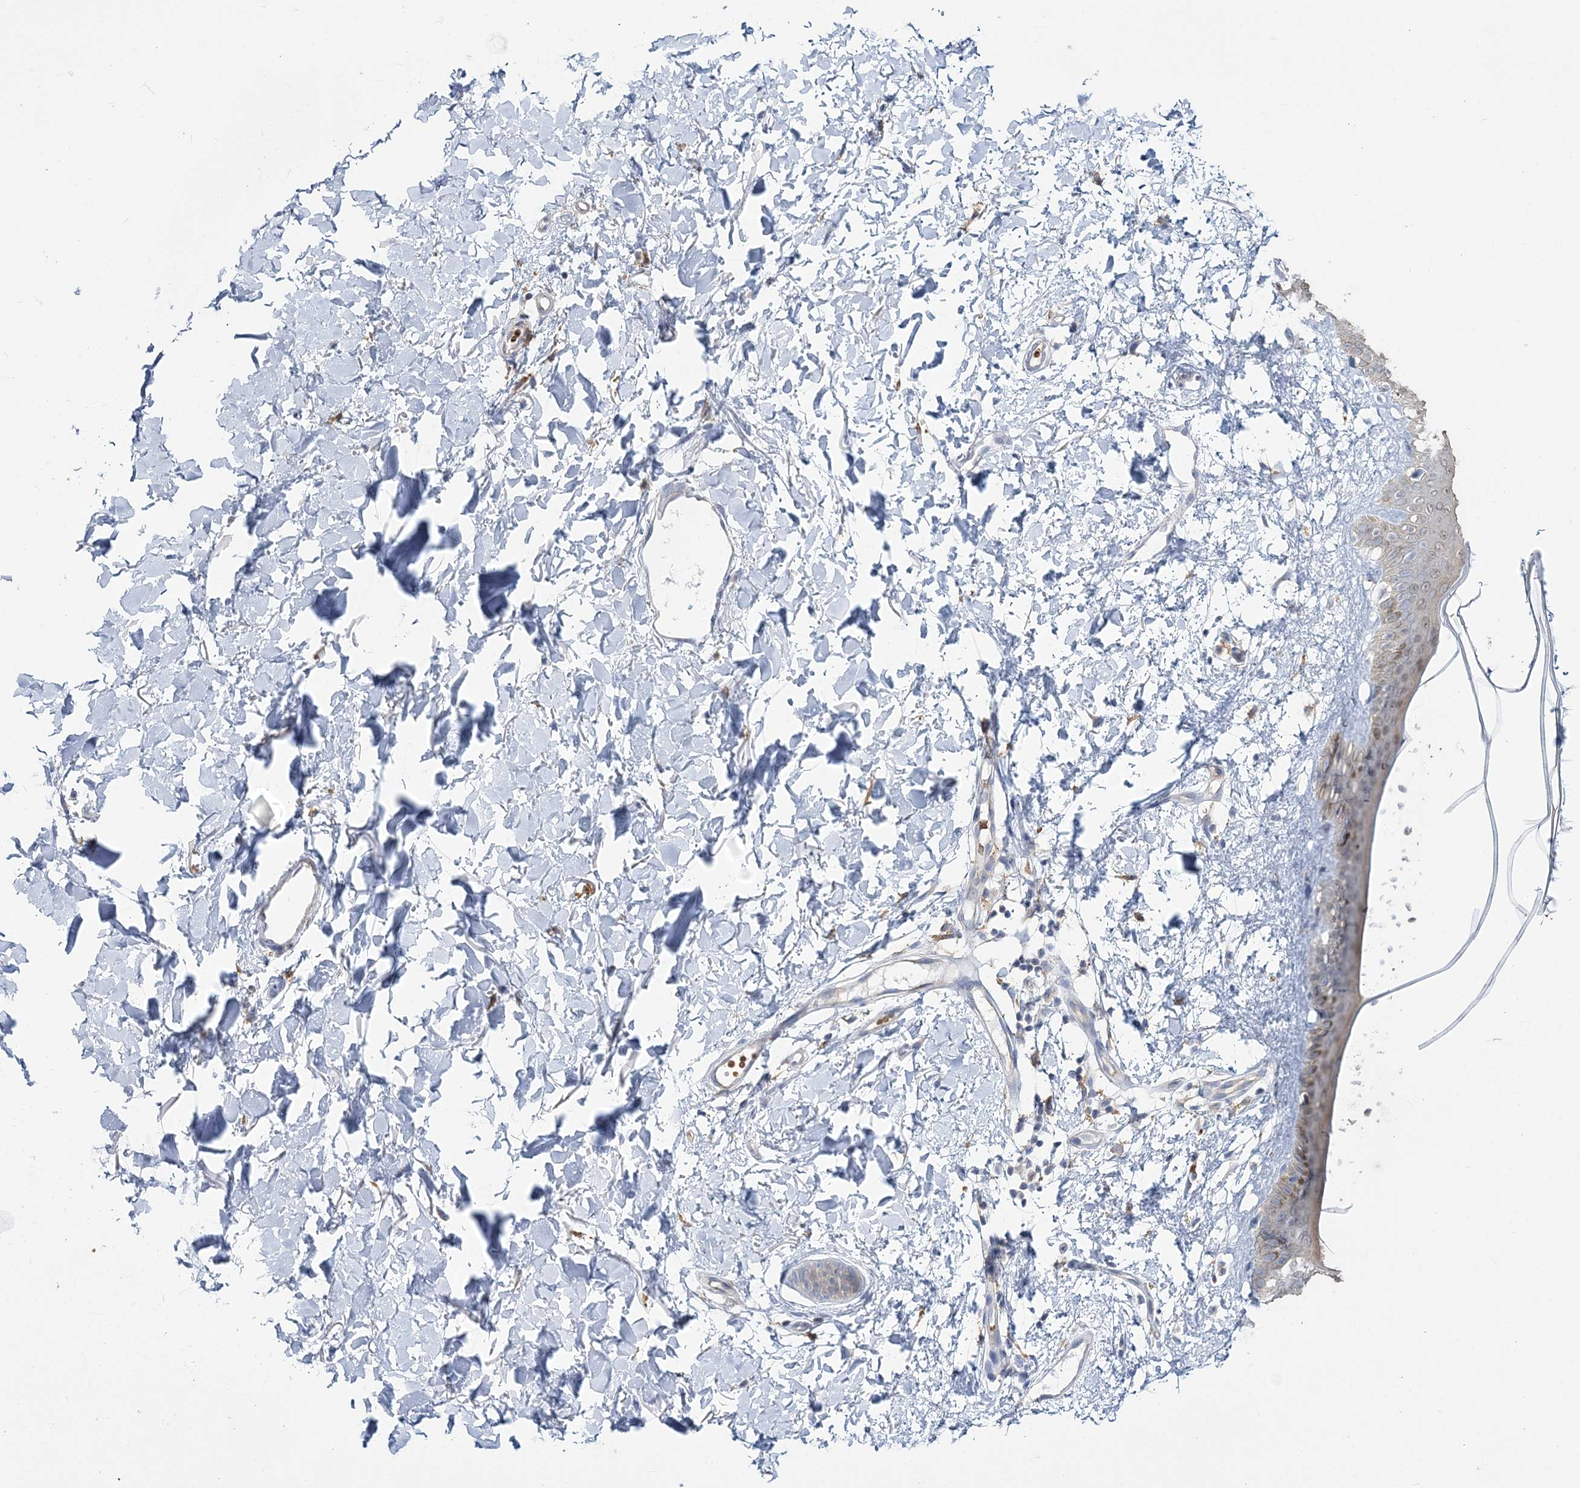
{"staining": {"intensity": "weak", "quantity": "25%-75%", "location": "cytoplasmic/membranous"}, "tissue": "skin", "cell_type": "Fibroblasts", "image_type": "normal", "snomed": [{"axis": "morphology", "description": "Normal tissue, NOS"}, {"axis": "topography", "description": "Skin"}], "caption": "Brown immunohistochemical staining in unremarkable skin shows weak cytoplasmic/membranous staining in approximately 25%-75% of fibroblasts.", "gene": "ATP11B", "patient": {"sex": "female", "age": 58}}